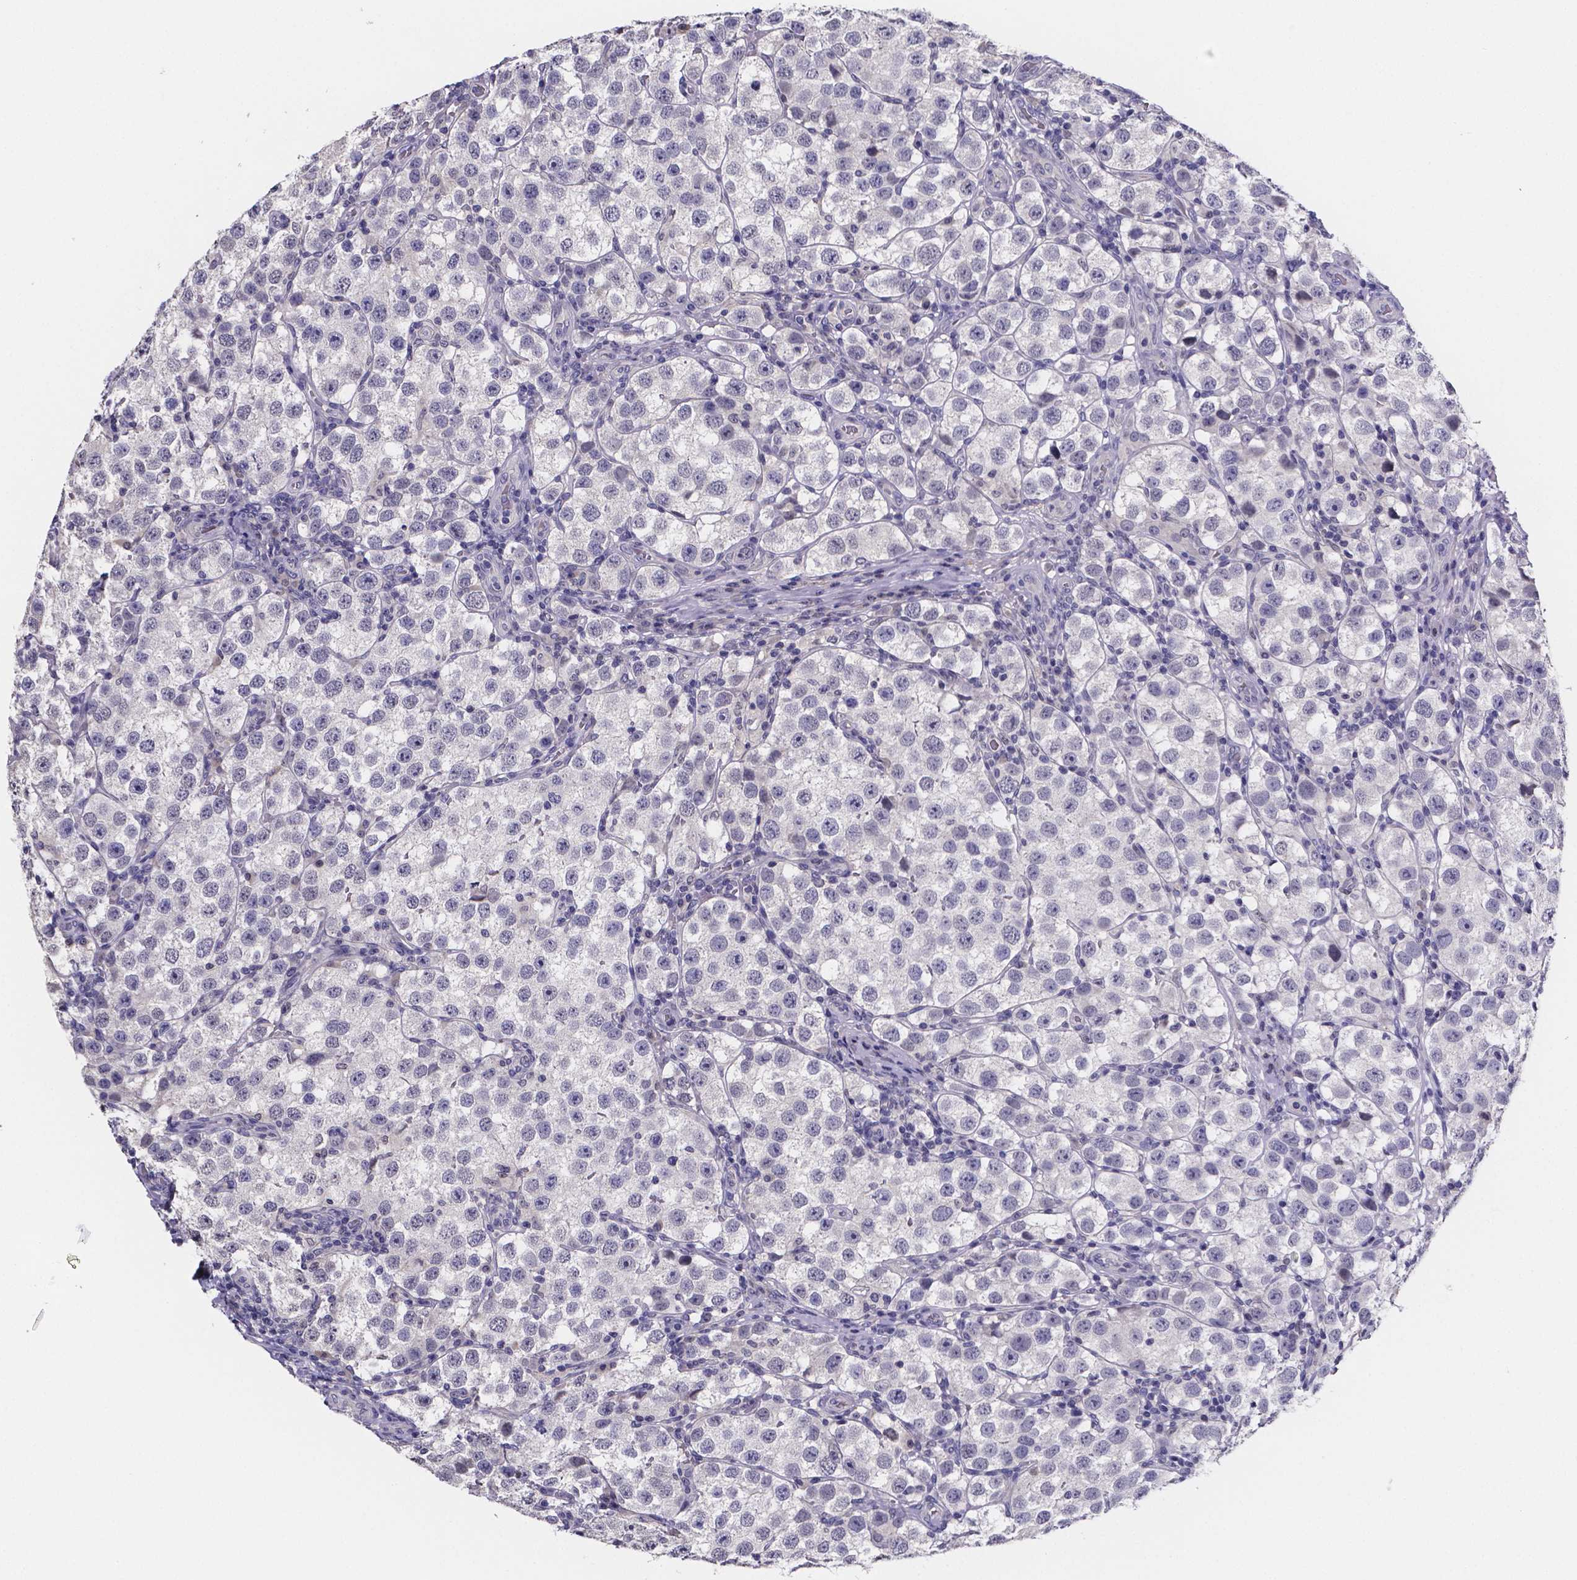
{"staining": {"intensity": "negative", "quantity": "none", "location": "none"}, "tissue": "testis cancer", "cell_type": "Tumor cells", "image_type": "cancer", "snomed": [{"axis": "morphology", "description": "Seminoma, NOS"}, {"axis": "topography", "description": "Testis"}], "caption": "Immunohistochemistry of human testis cancer demonstrates no expression in tumor cells. The staining is performed using DAB brown chromogen with nuclei counter-stained in using hematoxylin.", "gene": "IZUMO1", "patient": {"sex": "male", "age": 37}}